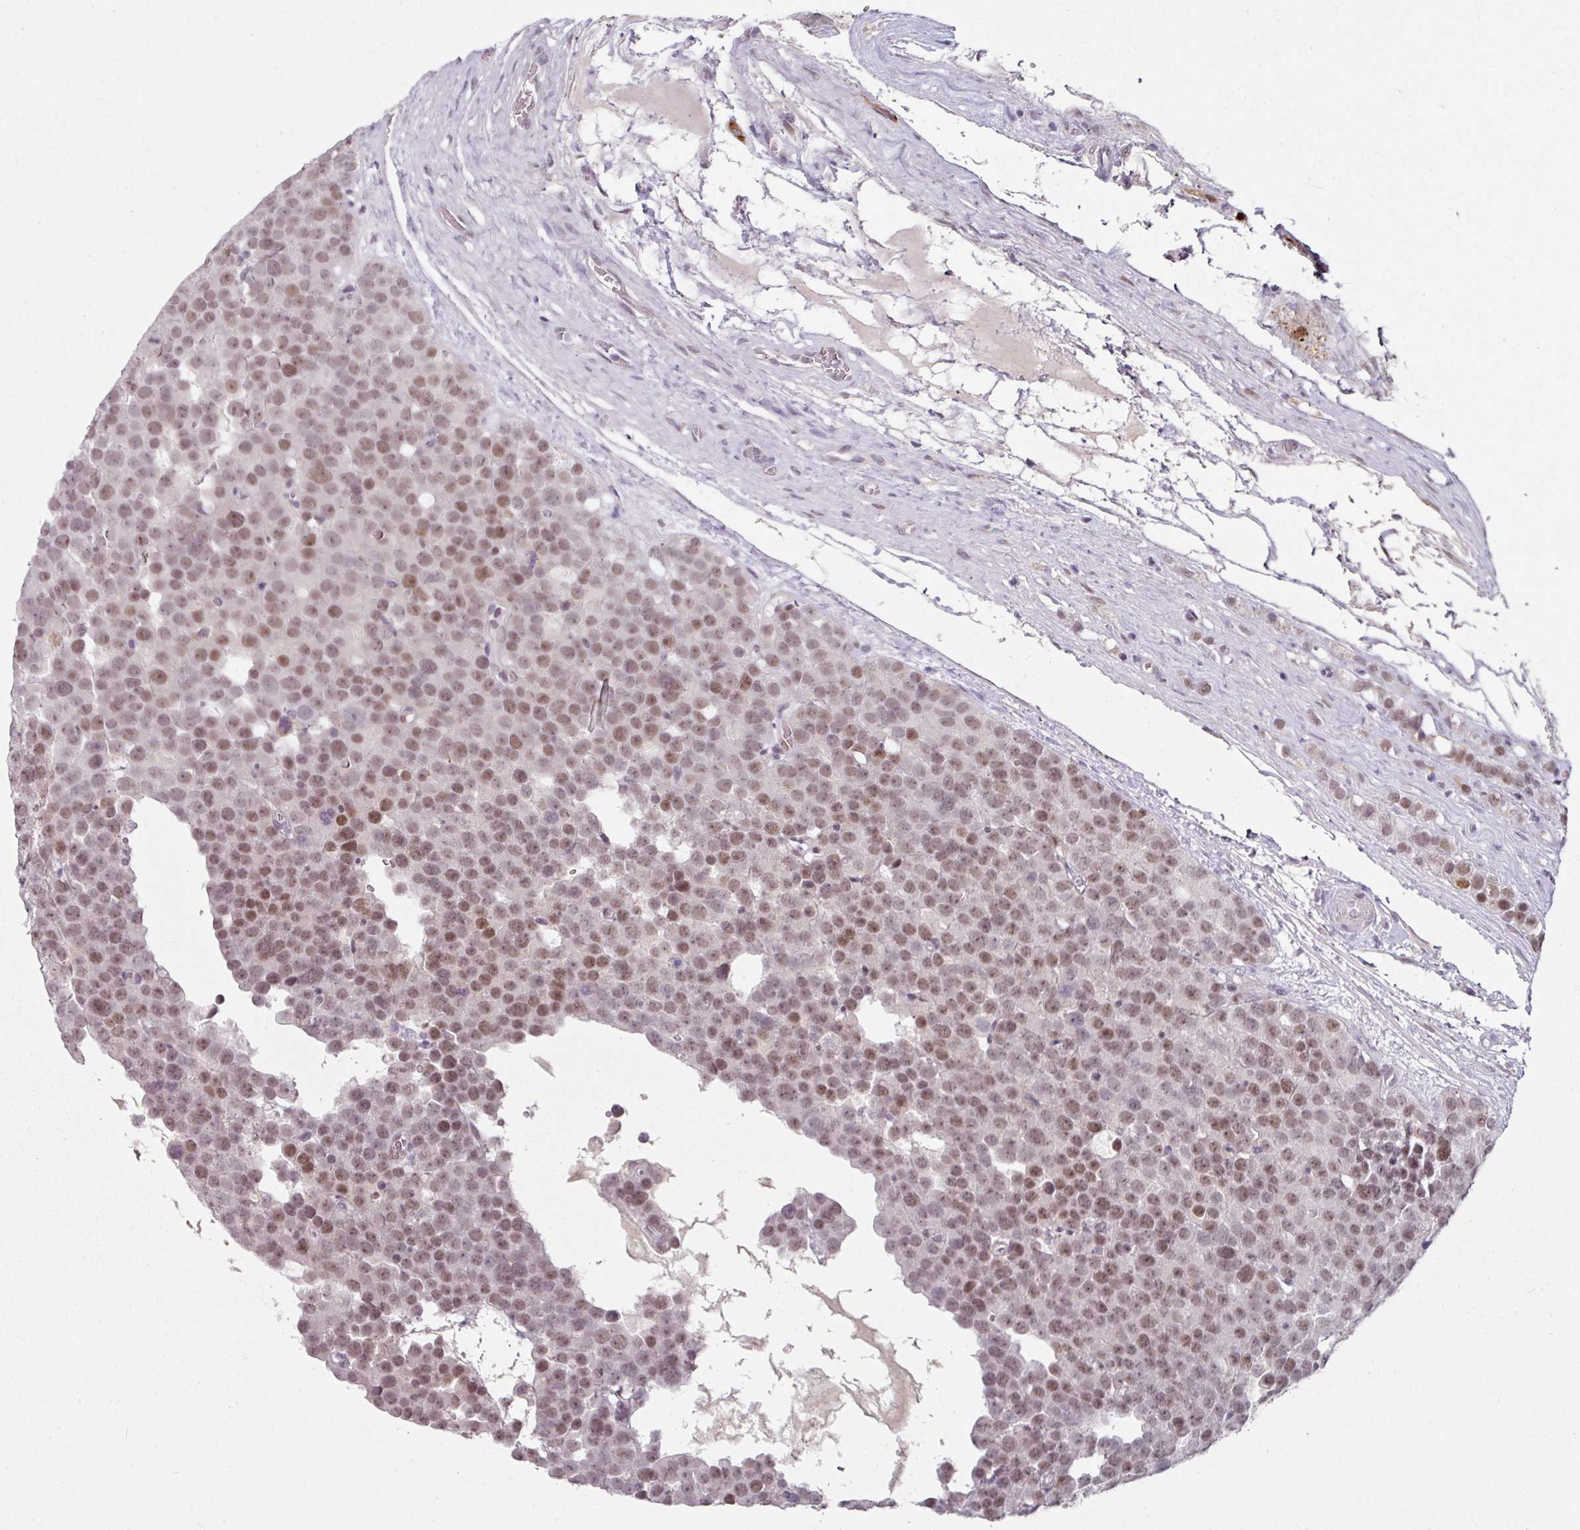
{"staining": {"intensity": "moderate", "quantity": ">75%", "location": "nuclear"}, "tissue": "testis cancer", "cell_type": "Tumor cells", "image_type": "cancer", "snomed": [{"axis": "morphology", "description": "Seminoma, NOS"}, {"axis": "topography", "description": "Testis"}], "caption": "Testis seminoma stained for a protein (brown) reveals moderate nuclear positive staining in about >75% of tumor cells.", "gene": "ELK1", "patient": {"sex": "male", "age": 71}}